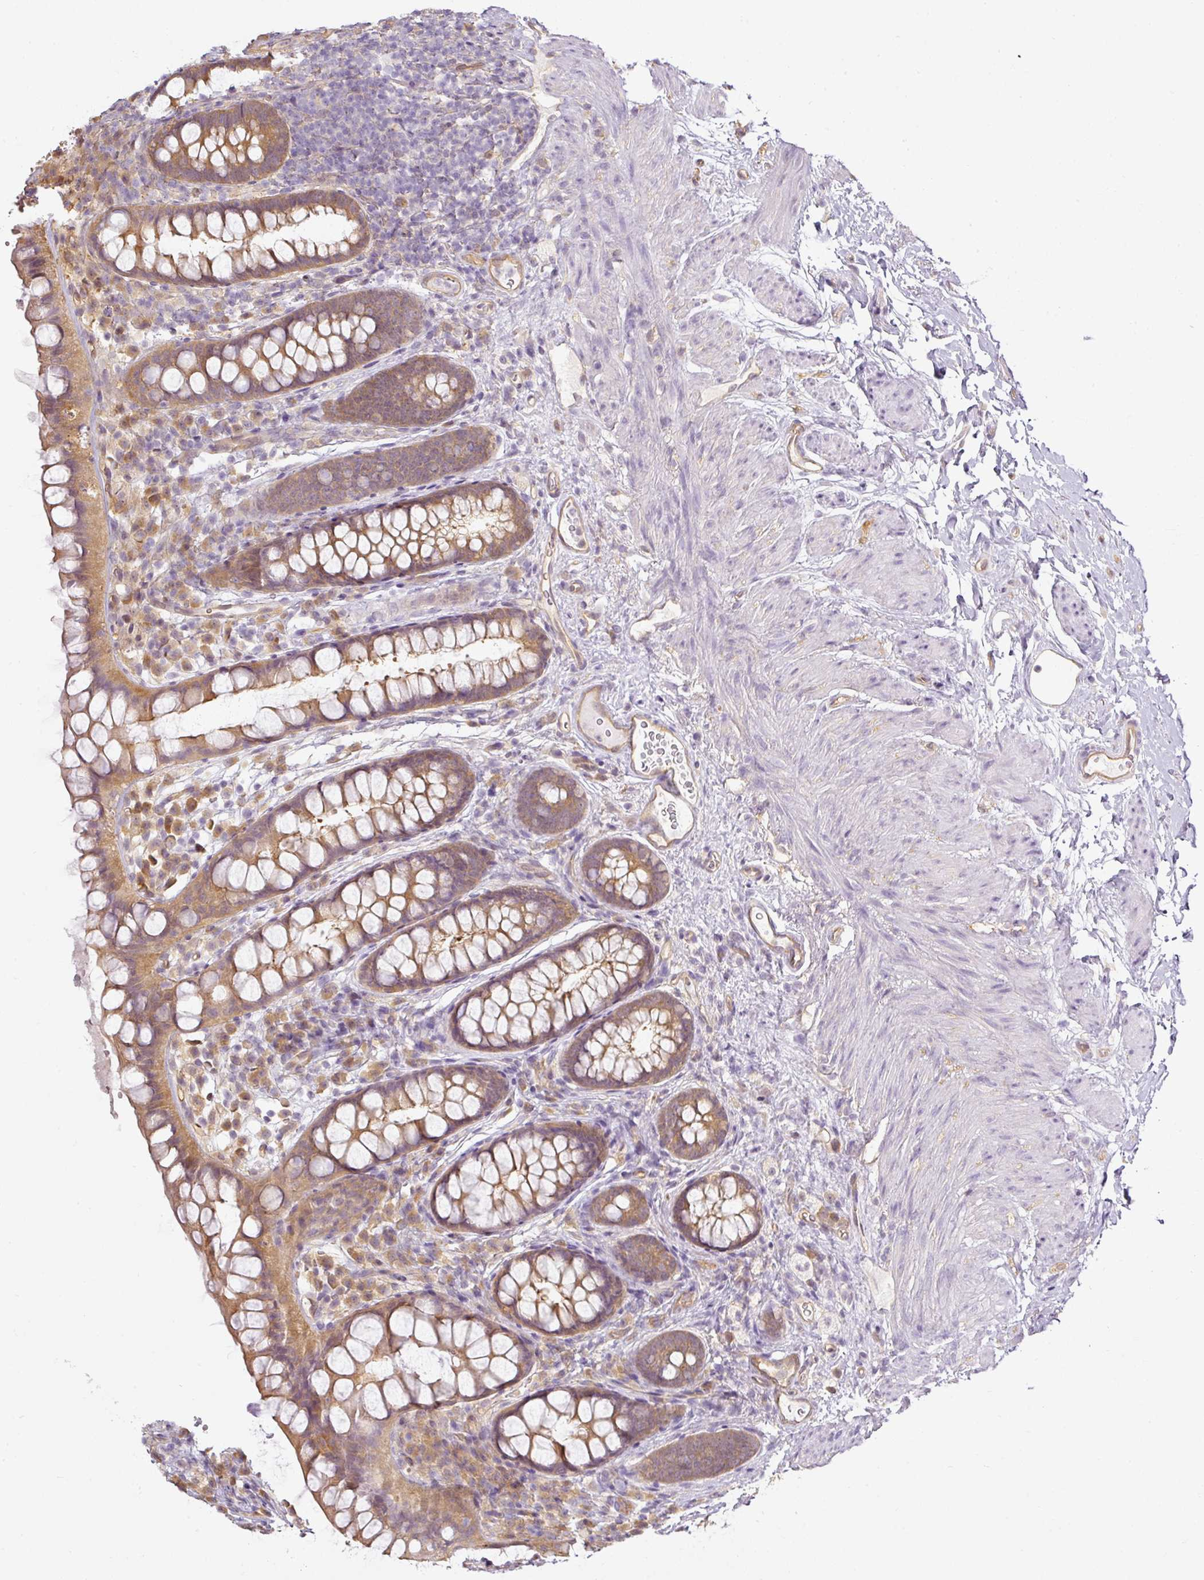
{"staining": {"intensity": "moderate", "quantity": ">75%", "location": "cytoplasmic/membranous"}, "tissue": "rectum", "cell_type": "Glandular cells", "image_type": "normal", "snomed": [{"axis": "morphology", "description": "Normal tissue, NOS"}, {"axis": "topography", "description": "Rectum"}, {"axis": "topography", "description": "Peripheral nerve tissue"}], "caption": "IHC histopathology image of benign rectum stained for a protein (brown), which reveals medium levels of moderate cytoplasmic/membranous staining in approximately >75% of glandular cells.", "gene": "ANKRD18A", "patient": {"sex": "female", "age": 69}}